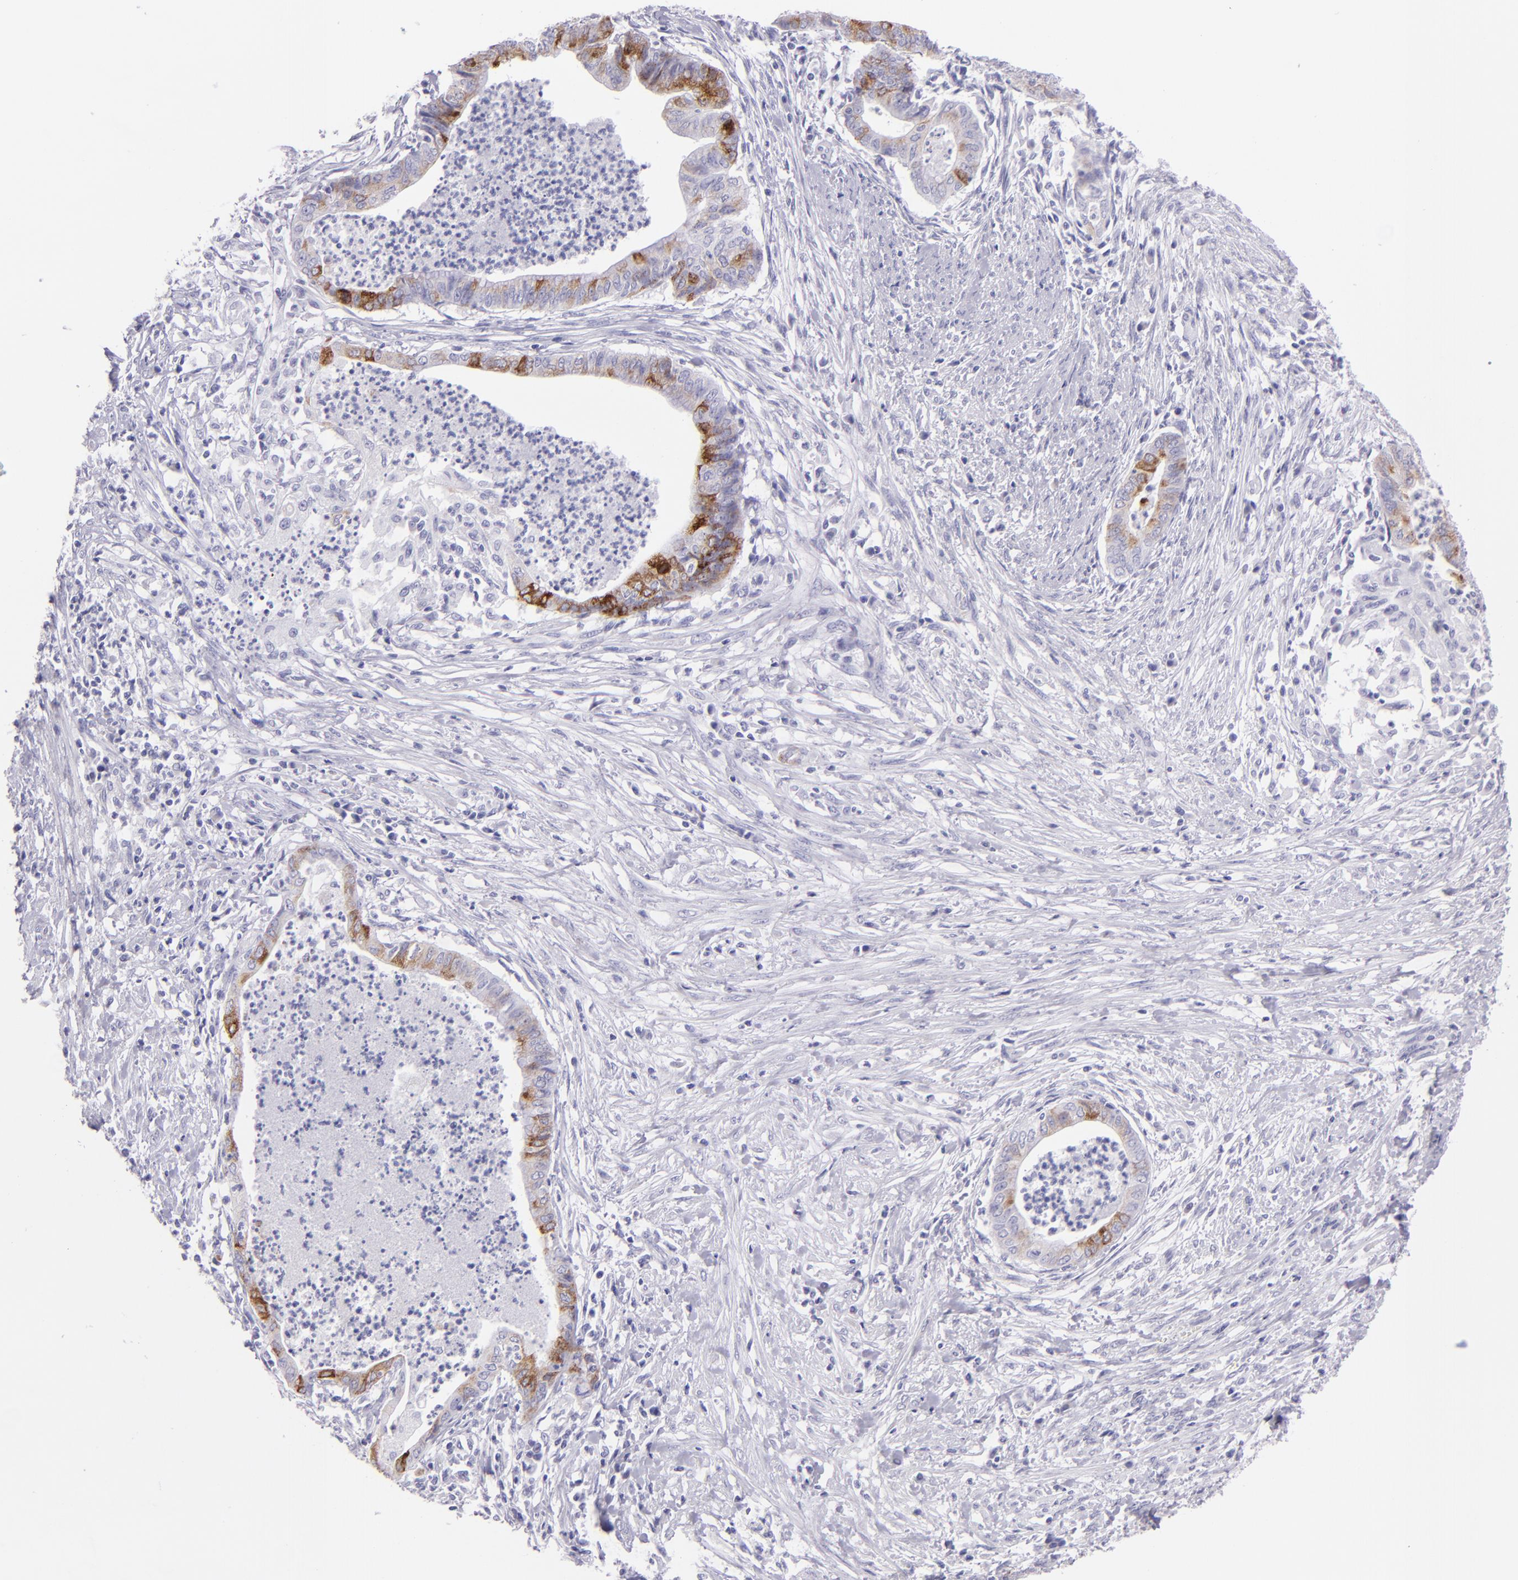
{"staining": {"intensity": "strong", "quantity": "<25%", "location": "cytoplasmic/membranous"}, "tissue": "endometrial cancer", "cell_type": "Tumor cells", "image_type": "cancer", "snomed": [{"axis": "morphology", "description": "Necrosis, NOS"}, {"axis": "morphology", "description": "Adenocarcinoma, NOS"}, {"axis": "topography", "description": "Endometrium"}], "caption": "A high-resolution photomicrograph shows immunohistochemistry (IHC) staining of endometrial cancer, which shows strong cytoplasmic/membranous staining in approximately <25% of tumor cells. Using DAB (3,3'-diaminobenzidine) (brown) and hematoxylin (blue) stains, captured at high magnification using brightfield microscopy.", "gene": "MUC5AC", "patient": {"sex": "female", "age": 79}}